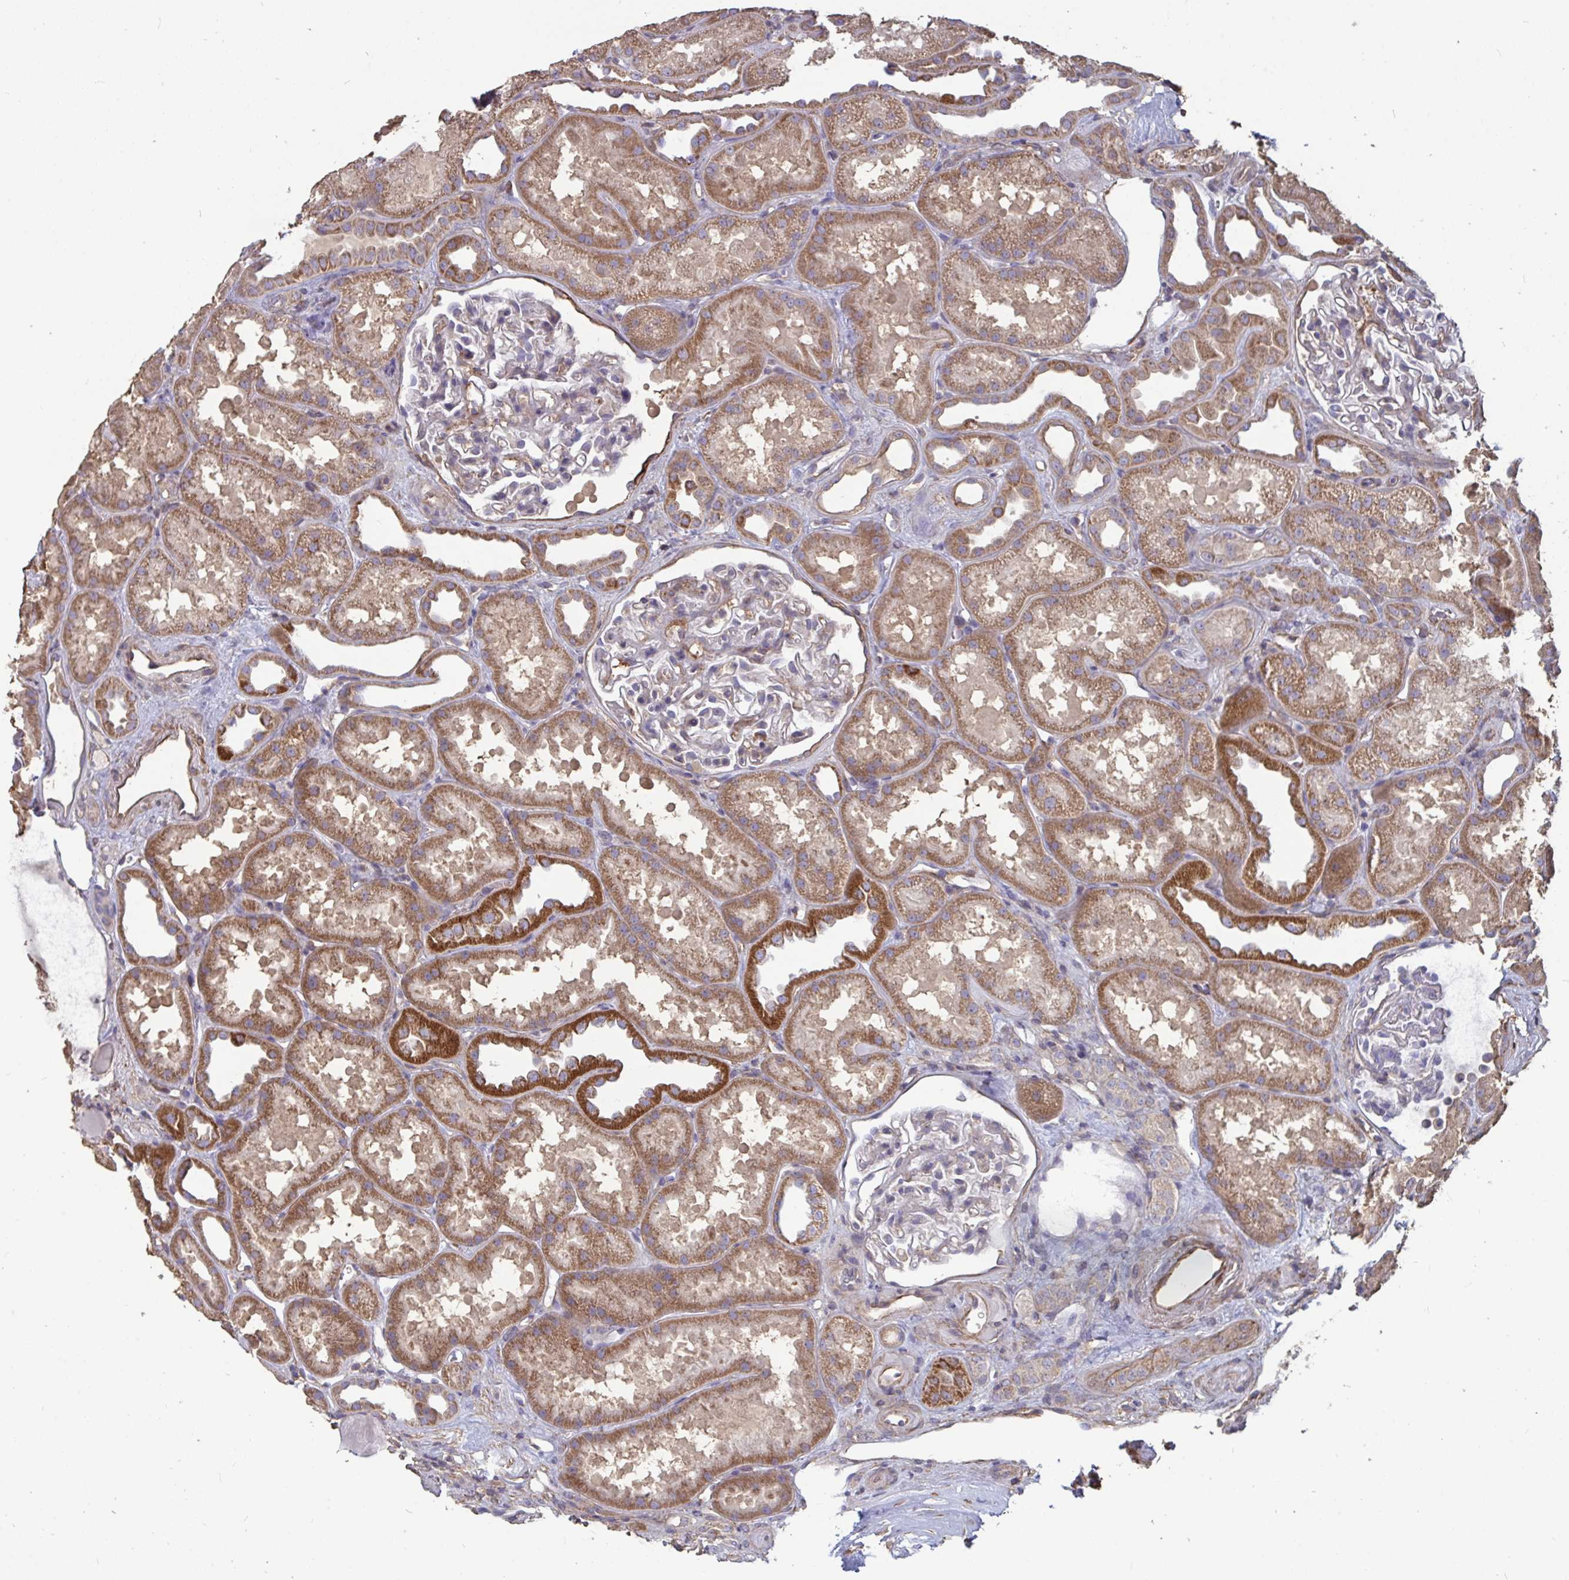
{"staining": {"intensity": "weak", "quantity": "<25%", "location": "cytoplasmic/membranous"}, "tissue": "kidney", "cell_type": "Cells in glomeruli", "image_type": "normal", "snomed": [{"axis": "morphology", "description": "Normal tissue, NOS"}, {"axis": "topography", "description": "Kidney"}], "caption": "Immunohistochemical staining of benign kidney shows no significant positivity in cells in glomeruli. (IHC, brightfield microscopy, high magnification).", "gene": "ISCU", "patient": {"sex": "male", "age": 61}}